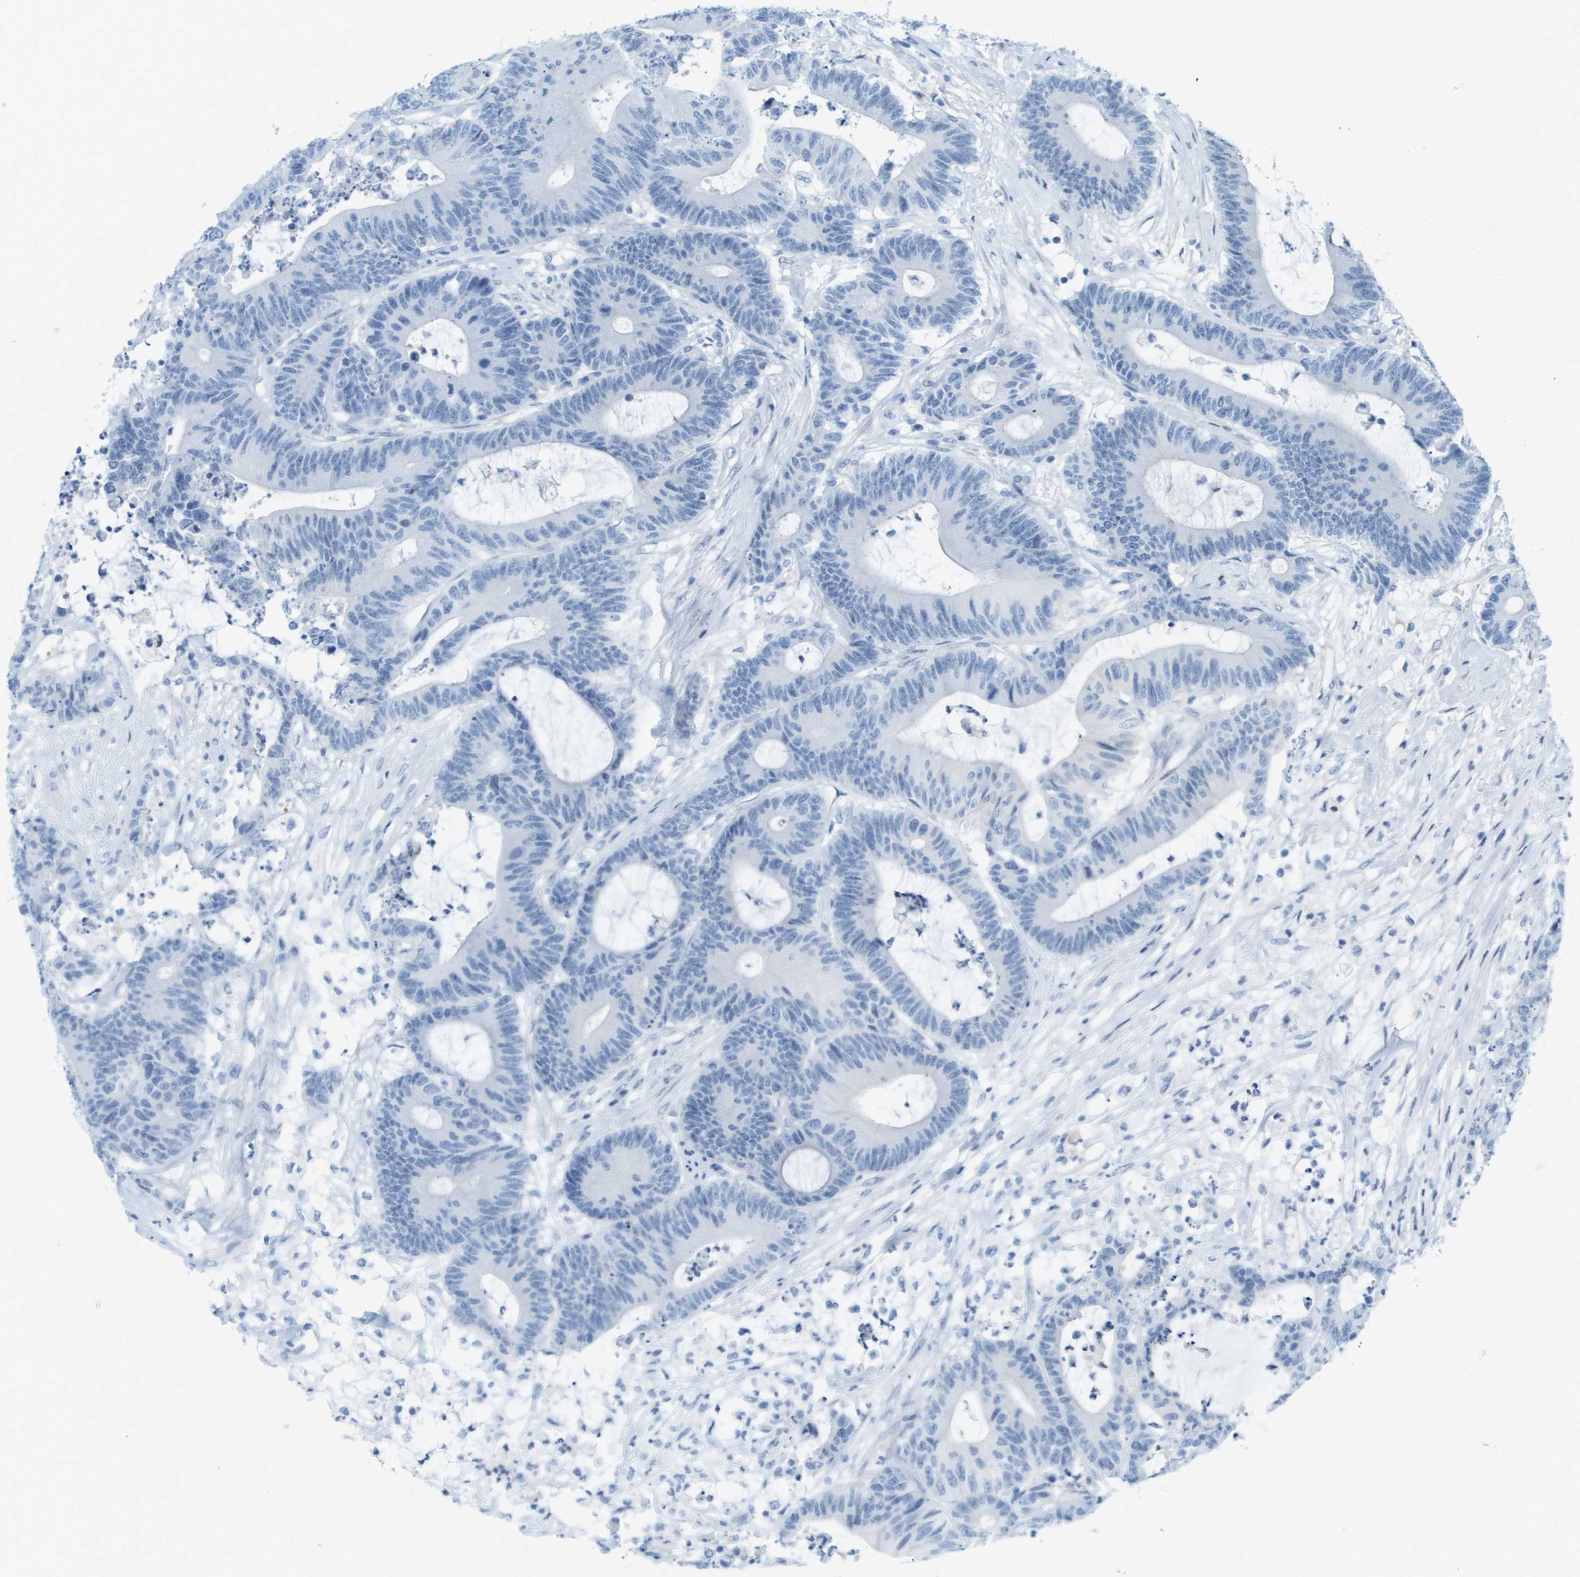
{"staining": {"intensity": "negative", "quantity": "none", "location": "none"}, "tissue": "colorectal cancer", "cell_type": "Tumor cells", "image_type": "cancer", "snomed": [{"axis": "morphology", "description": "Adenocarcinoma, NOS"}, {"axis": "topography", "description": "Colon"}], "caption": "Protein analysis of adenocarcinoma (colorectal) displays no significant expression in tumor cells.", "gene": "CUL9", "patient": {"sex": "female", "age": 84}}